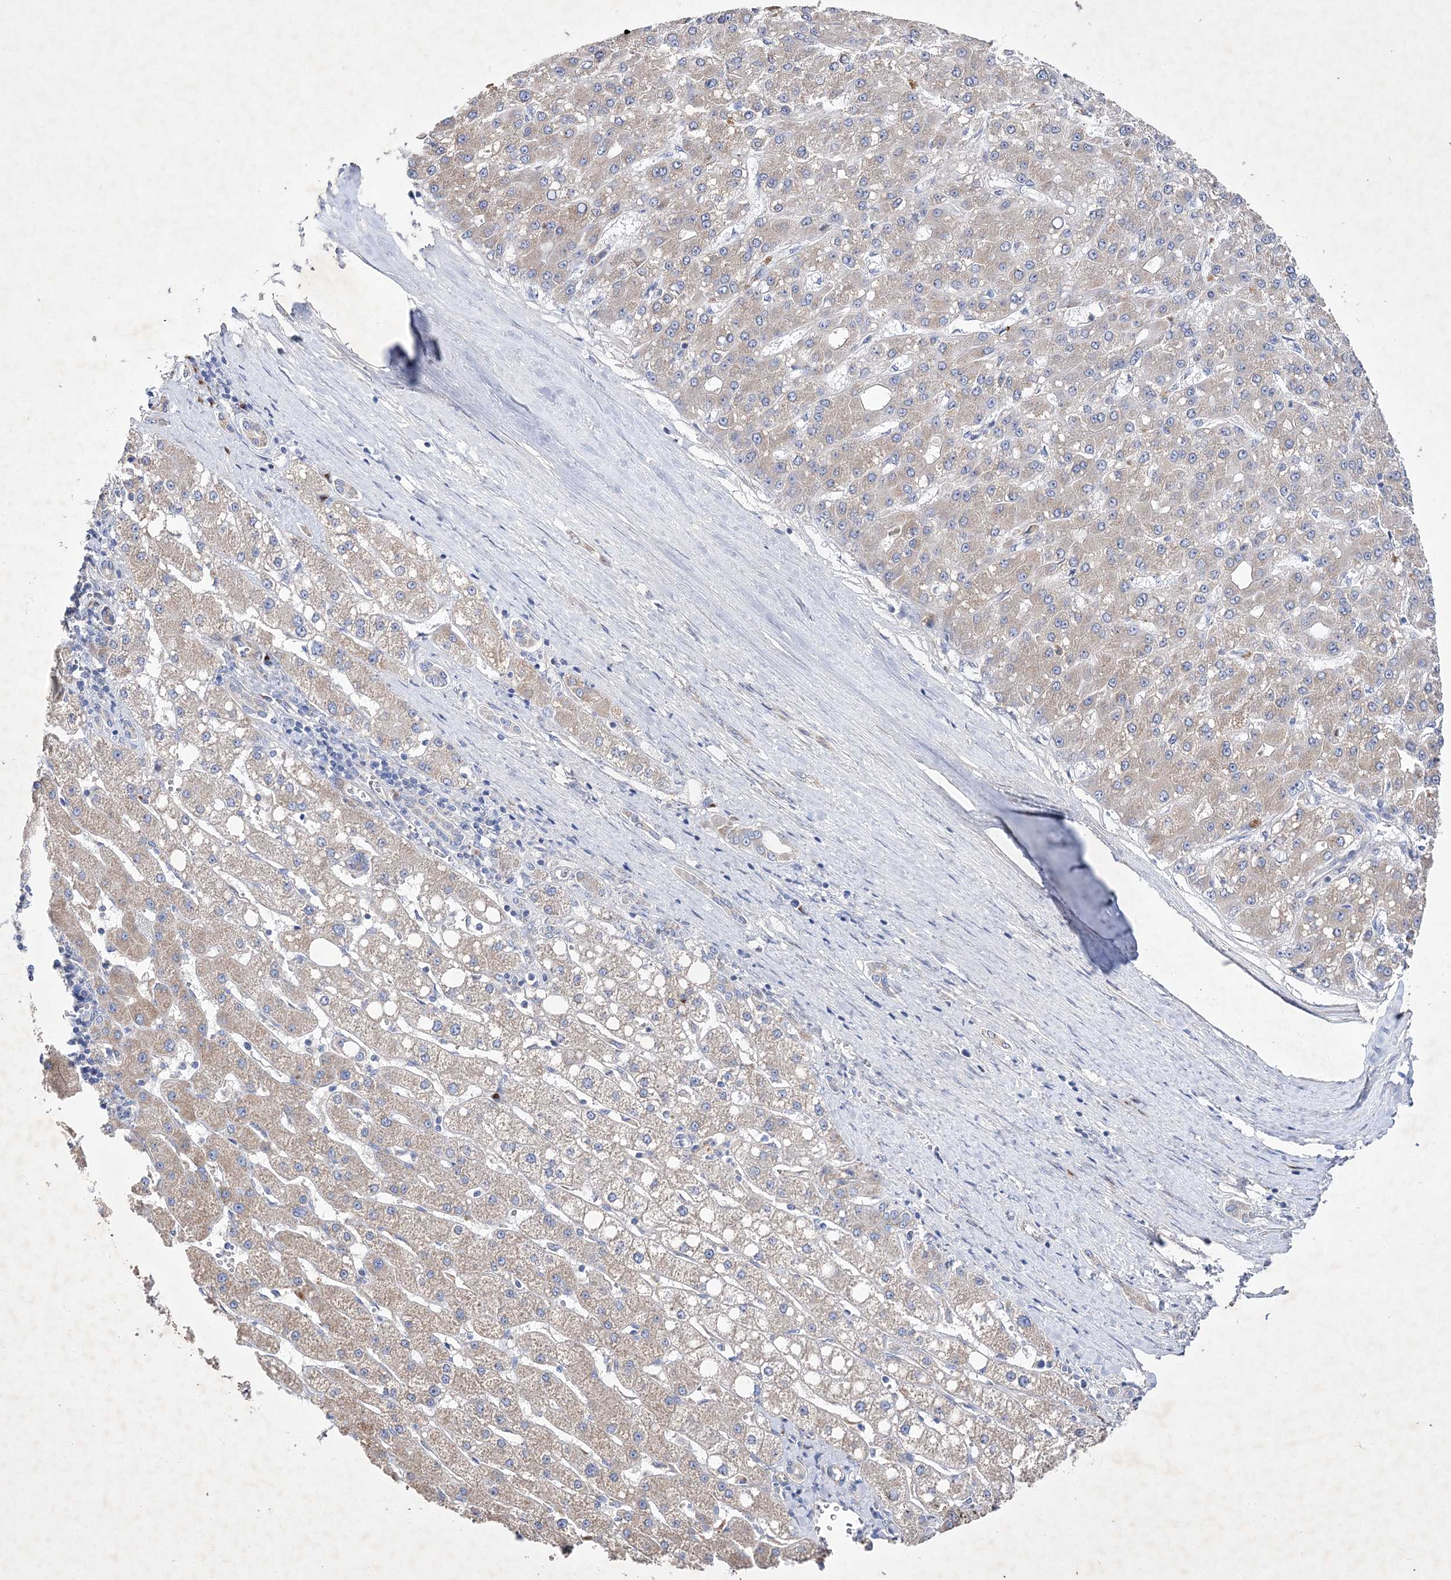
{"staining": {"intensity": "weak", "quantity": ">75%", "location": "cytoplasmic/membranous"}, "tissue": "liver cancer", "cell_type": "Tumor cells", "image_type": "cancer", "snomed": [{"axis": "morphology", "description": "Carcinoma, Hepatocellular, NOS"}, {"axis": "topography", "description": "Liver"}], "caption": "Human liver hepatocellular carcinoma stained for a protein (brown) shows weak cytoplasmic/membranous positive staining in about >75% of tumor cells.", "gene": "METTL8", "patient": {"sex": "male", "age": 67}}